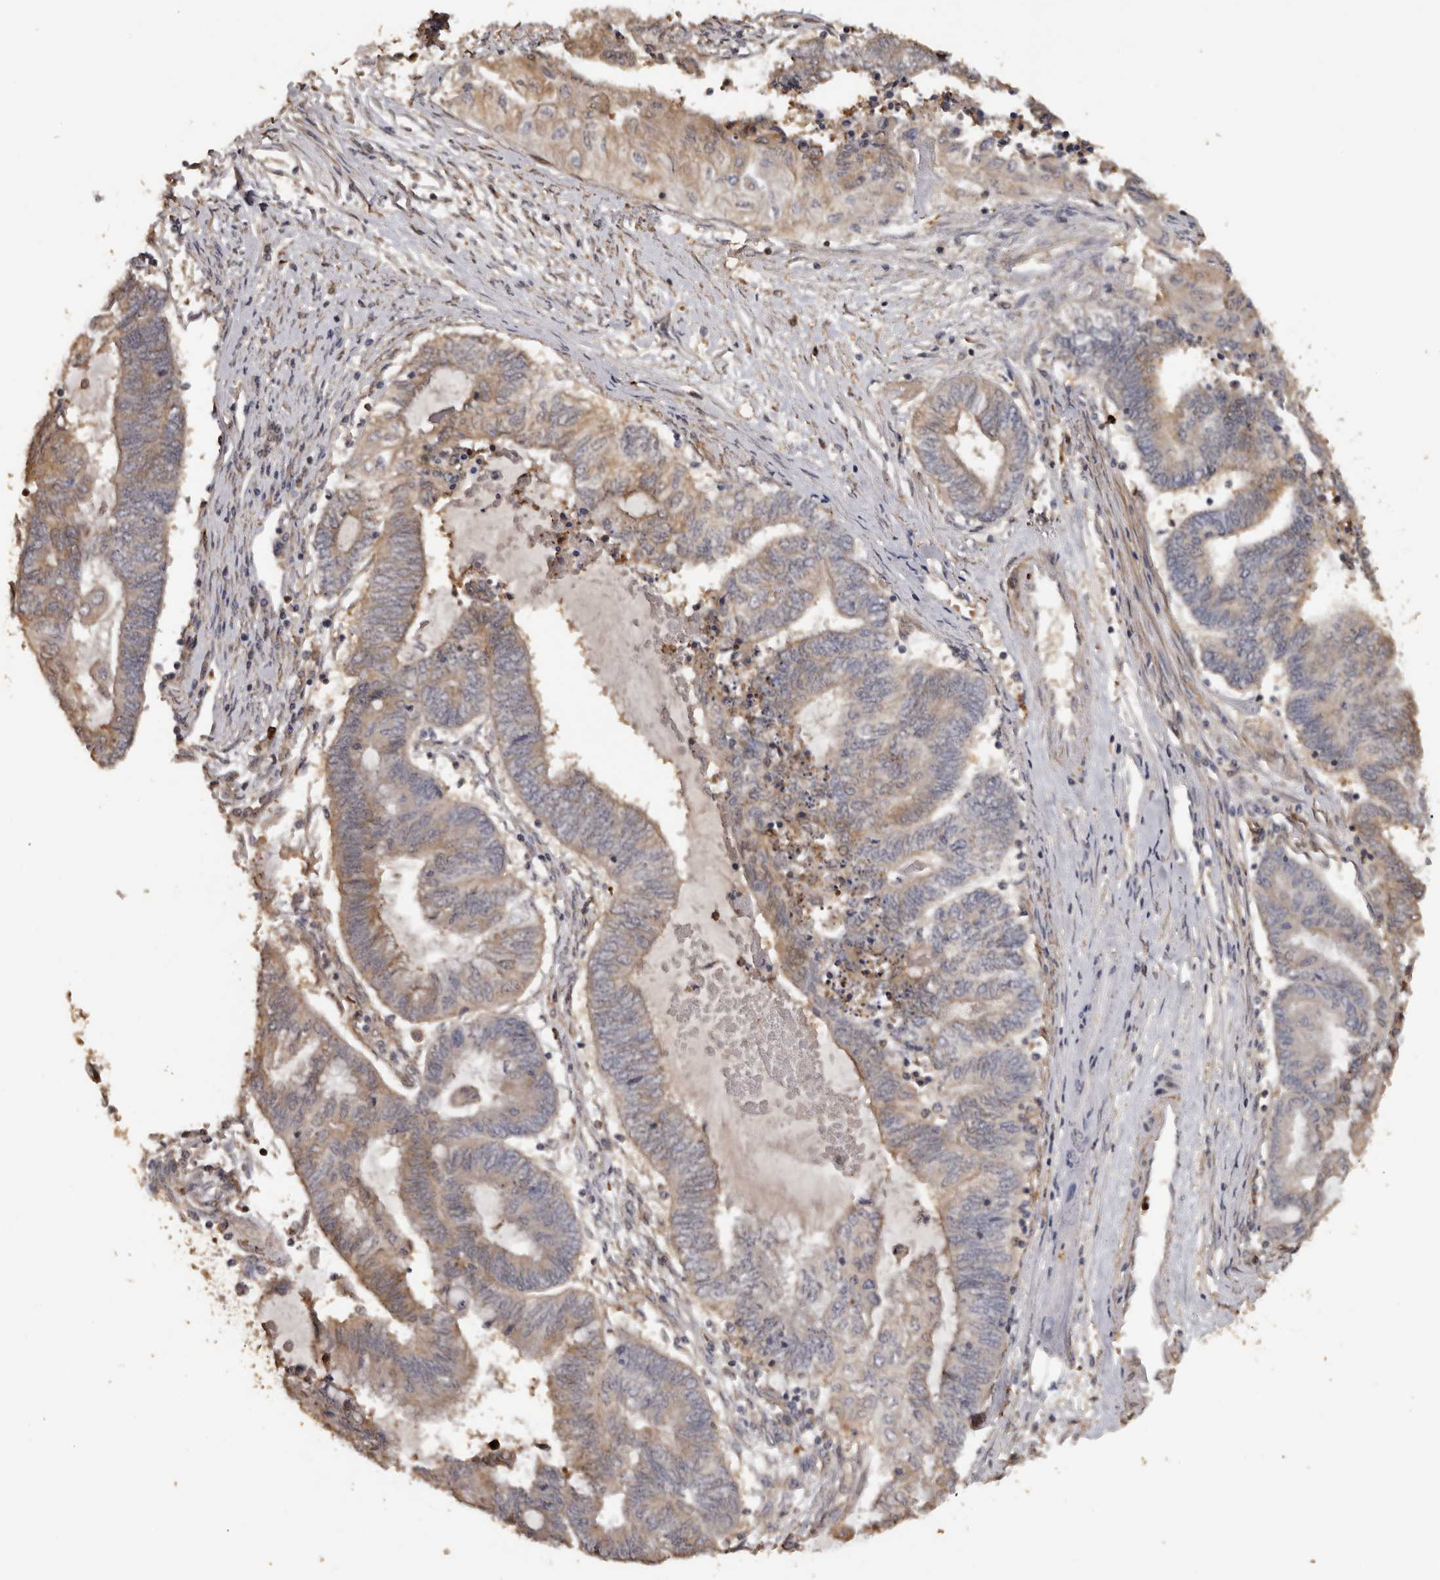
{"staining": {"intensity": "moderate", "quantity": "<25%", "location": "cytoplasmic/membranous"}, "tissue": "endometrial cancer", "cell_type": "Tumor cells", "image_type": "cancer", "snomed": [{"axis": "morphology", "description": "Adenocarcinoma, NOS"}, {"axis": "topography", "description": "Uterus"}, {"axis": "topography", "description": "Endometrium"}], "caption": "Brown immunohistochemical staining in adenocarcinoma (endometrial) demonstrates moderate cytoplasmic/membranous positivity in approximately <25% of tumor cells.", "gene": "KIF2B", "patient": {"sex": "female", "age": 70}}